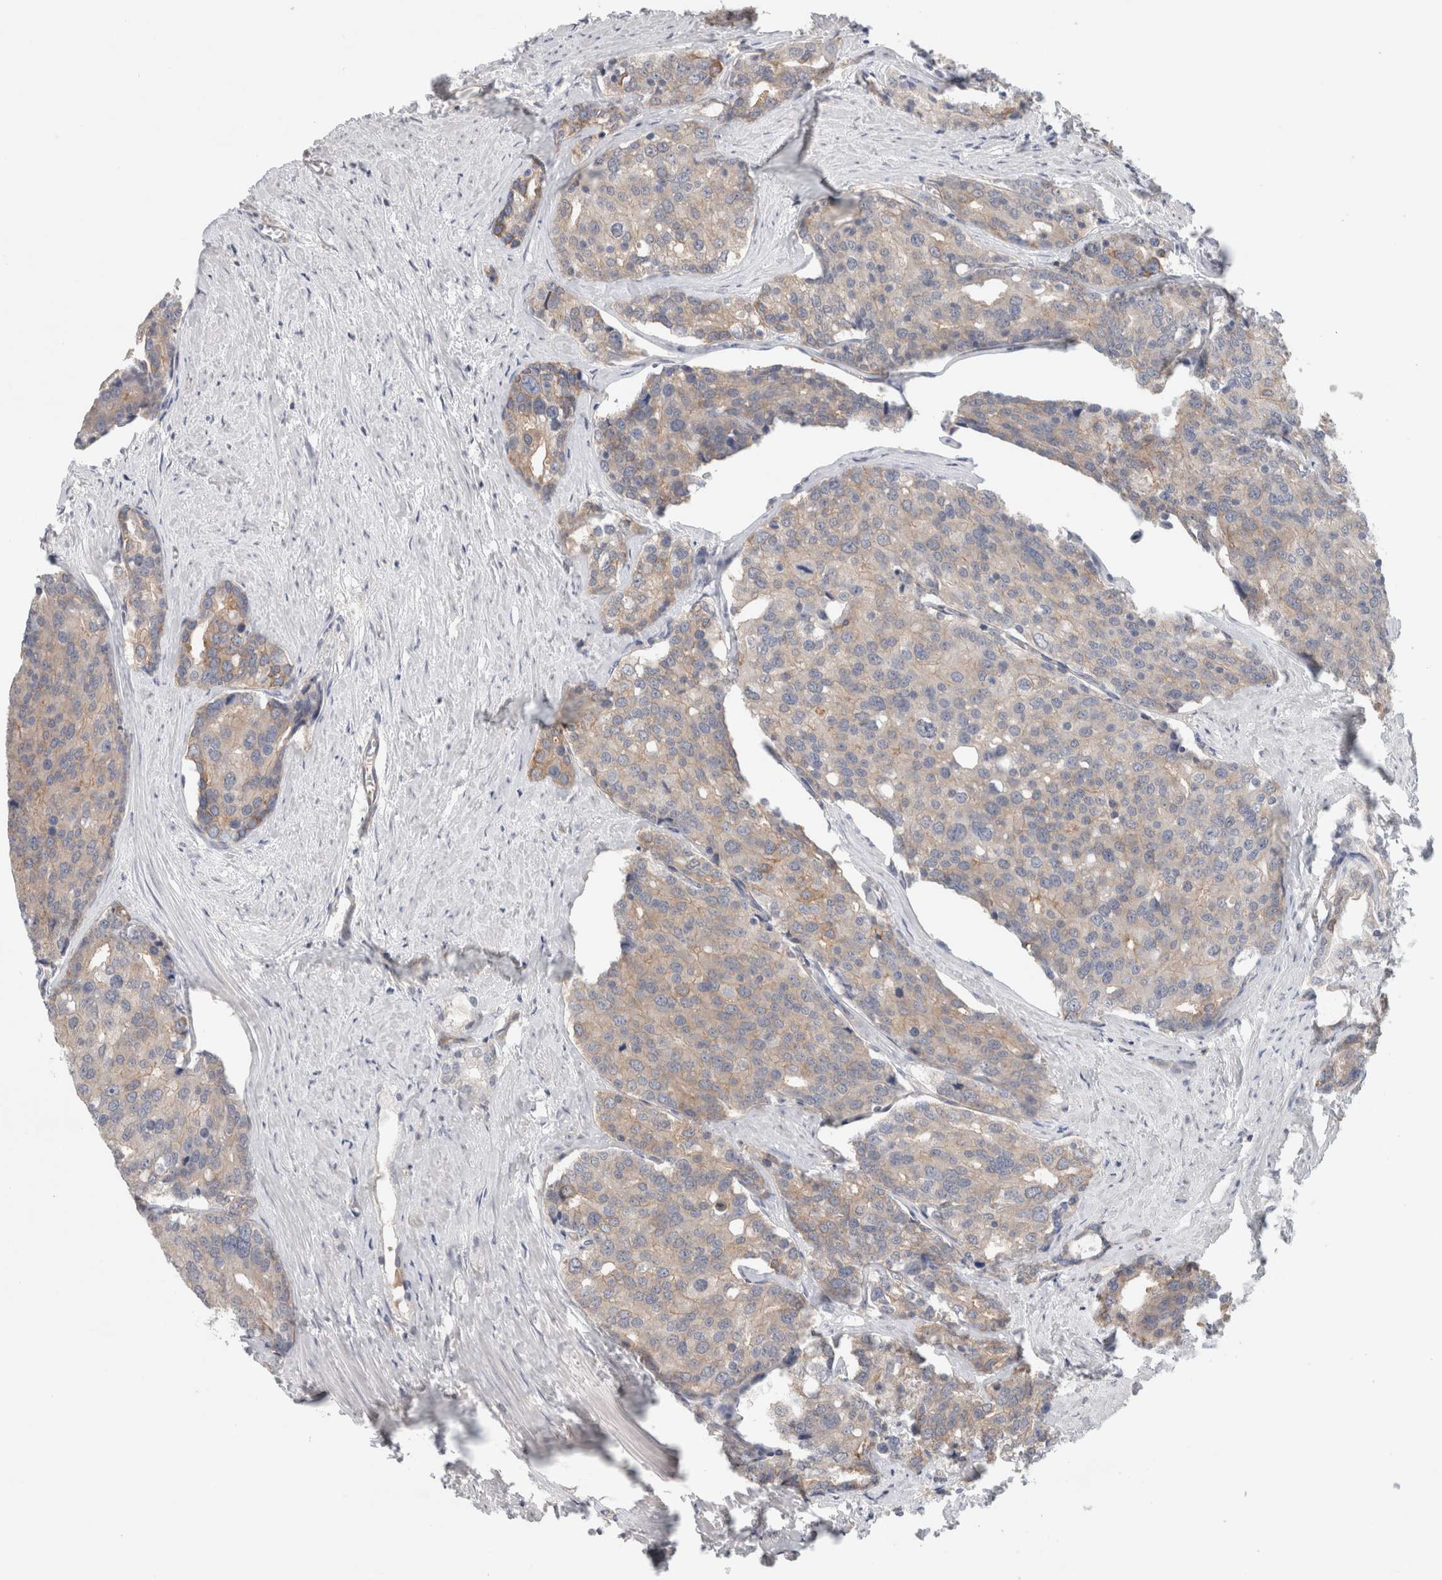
{"staining": {"intensity": "weak", "quantity": "<25%", "location": "cytoplasmic/membranous"}, "tissue": "prostate cancer", "cell_type": "Tumor cells", "image_type": "cancer", "snomed": [{"axis": "morphology", "description": "Adenocarcinoma, High grade"}, {"axis": "topography", "description": "Prostate"}], "caption": "This photomicrograph is of prostate adenocarcinoma (high-grade) stained with IHC to label a protein in brown with the nuclei are counter-stained blue. There is no positivity in tumor cells. (DAB (3,3'-diaminobenzidine) immunohistochemistry with hematoxylin counter stain).", "gene": "RASAL2", "patient": {"sex": "male", "age": 50}}